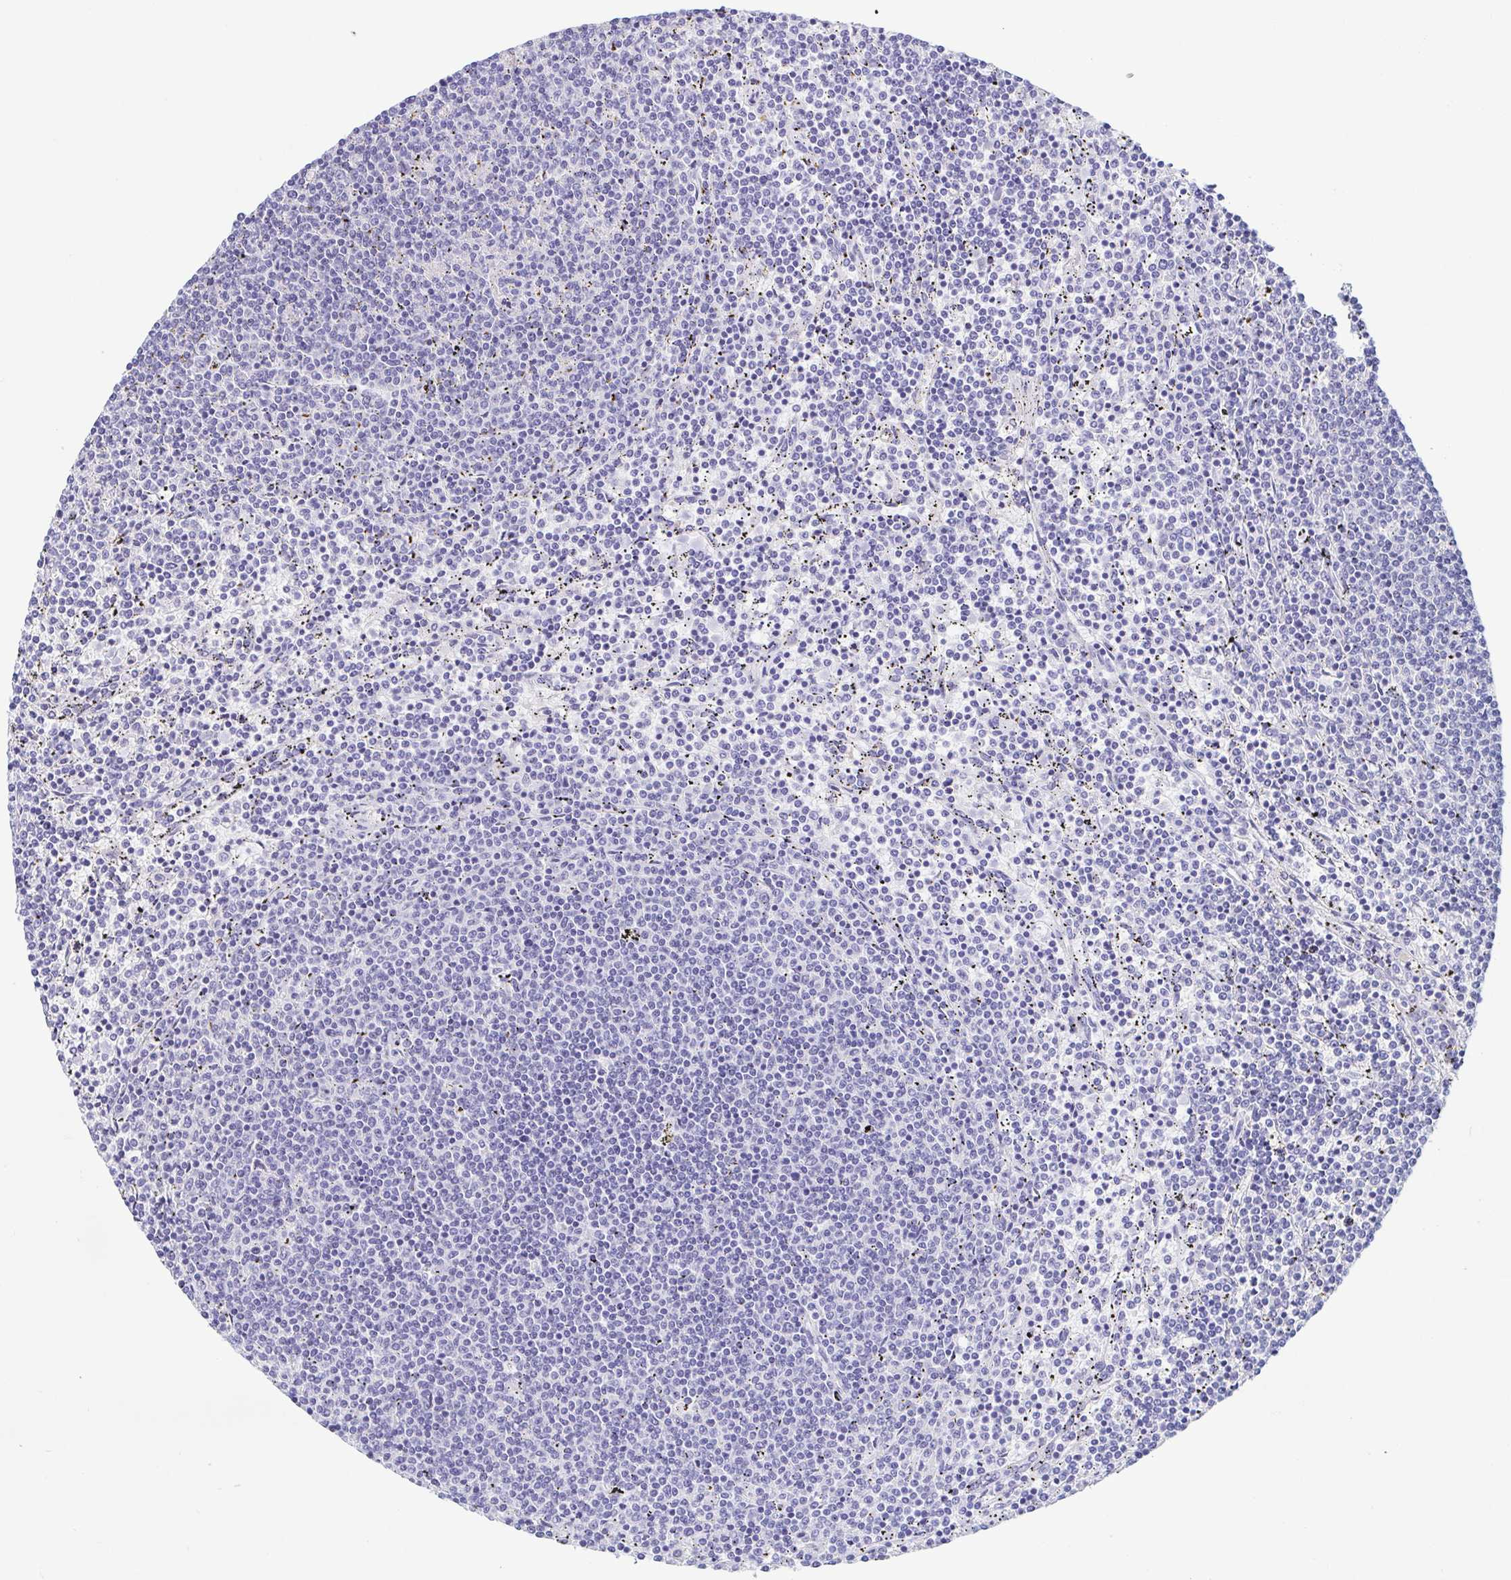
{"staining": {"intensity": "negative", "quantity": "none", "location": "none"}, "tissue": "lymphoma", "cell_type": "Tumor cells", "image_type": "cancer", "snomed": [{"axis": "morphology", "description": "Malignant lymphoma, non-Hodgkin's type, Low grade"}, {"axis": "topography", "description": "Spleen"}], "caption": "Immunohistochemical staining of lymphoma shows no significant expression in tumor cells.", "gene": "TREH", "patient": {"sex": "female", "age": 50}}